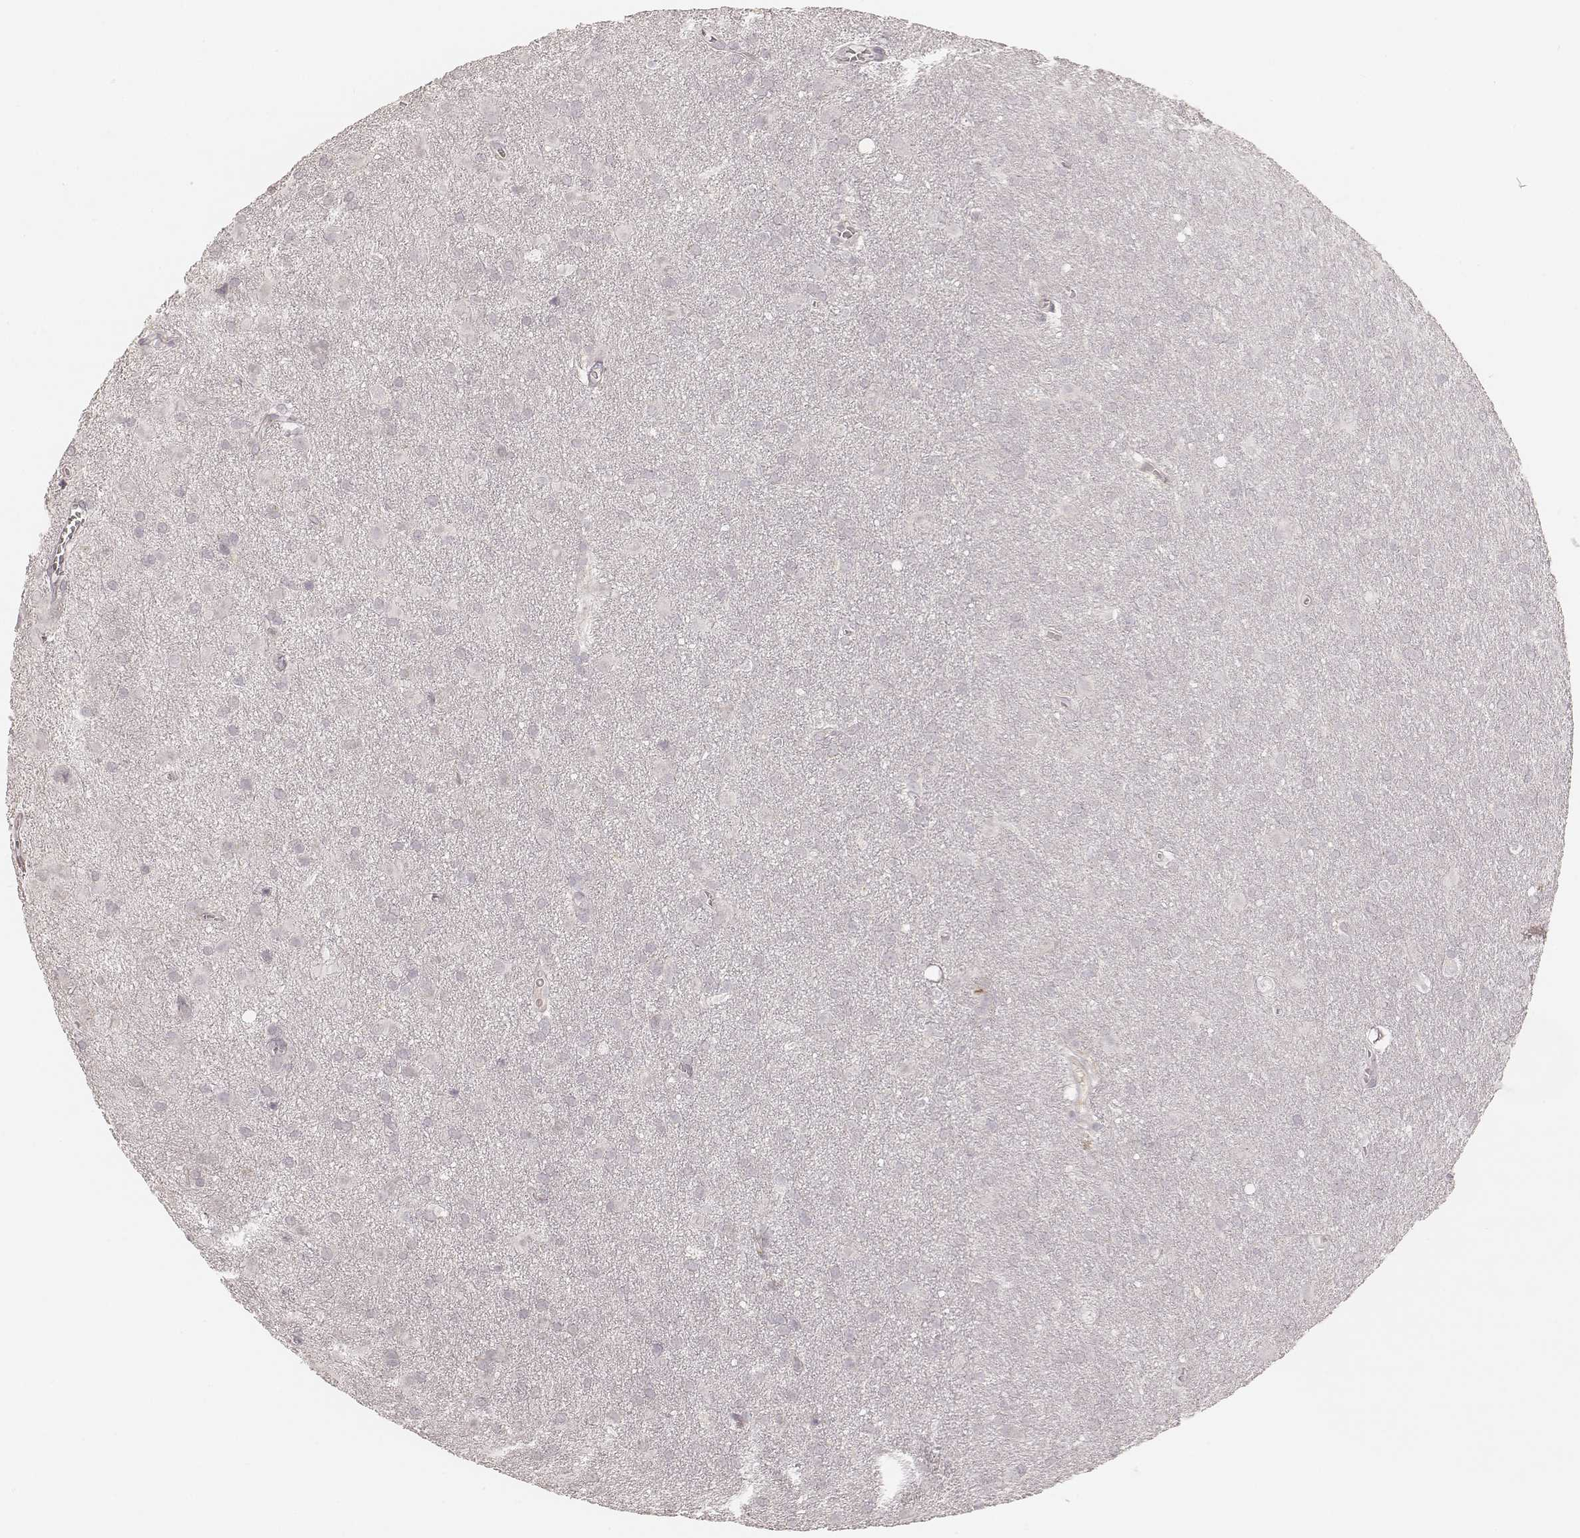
{"staining": {"intensity": "negative", "quantity": "none", "location": "none"}, "tissue": "glioma", "cell_type": "Tumor cells", "image_type": "cancer", "snomed": [{"axis": "morphology", "description": "Glioma, malignant, Low grade"}, {"axis": "topography", "description": "Brain"}], "caption": "Immunohistochemistry (IHC) of human malignant glioma (low-grade) displays no positivity in tumor cells. (Stains: DAB immunohistochemistry (IHC) with hematoxylin counter stain, Microscopy: brightfield microscopy at high magnification).", "gene": "GORASP2", "patient": {"sex": "male", "age": 58}}